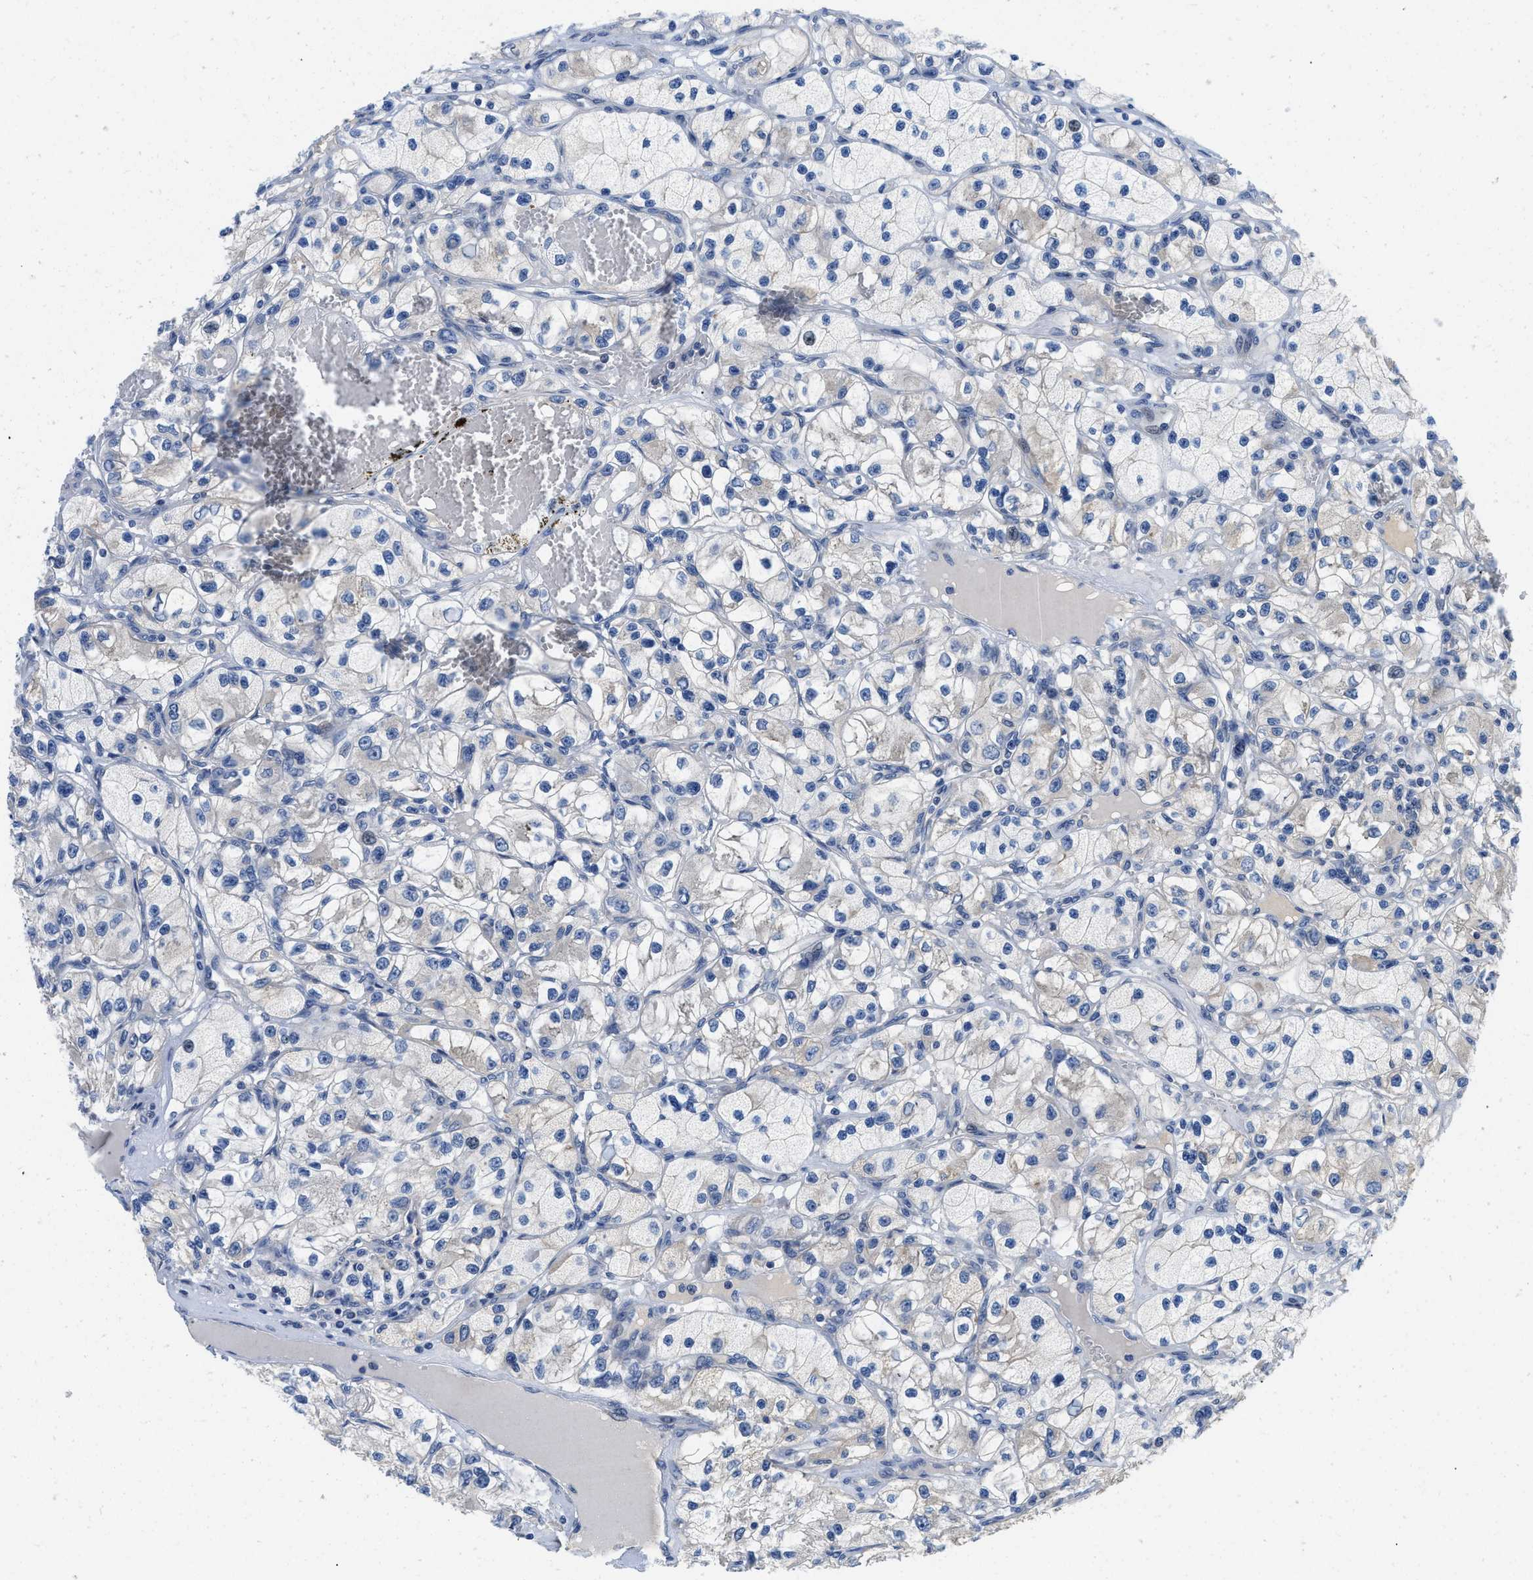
{"staining": {"intensity": "weak", "quantity": "<25%", "location": "cytoplasmic/membranous"}, "tissue": "renal cancer", "cell_type": "Tumor cells", "image_type": "cancer", "snomed": [{"axis": "morphology", "description": "Adenocarcinoma, NOS"}, {"axis": "topography", "description": "Kidney"}], "caption": "Protein analysis of renal adenocarcinoma exhibits no significant expression in tumor cells.", "gene": "IKBKE", "patient": {"sex": "female", "age": 57}}